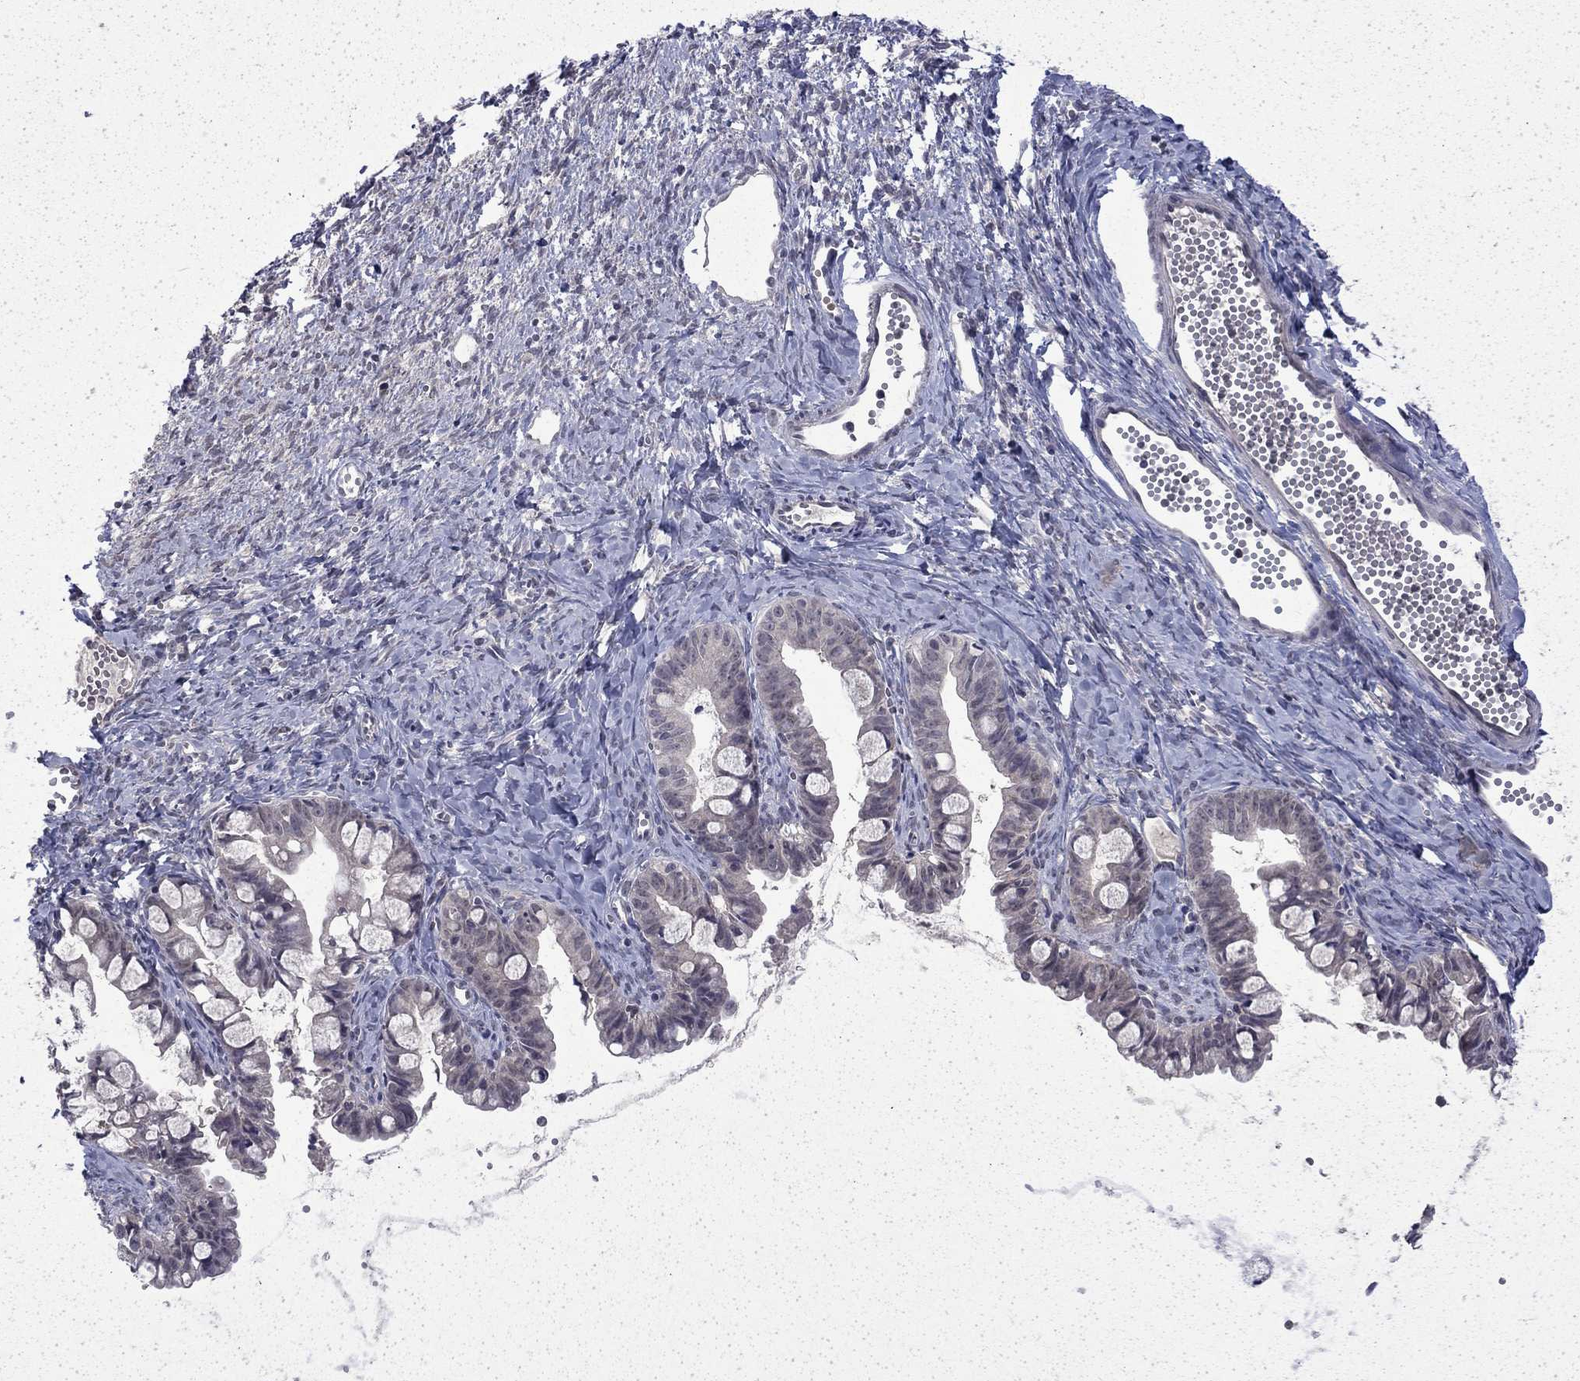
{"staining": {"intensity": "negative", "quantity": "none", "location": "none"}, "tissue": "ovarian cancer", "cell_type": "Tumor cells", "image_type": "cancer", "snomed": [{"axis": "morphology", "description": "Cystadenocarcinoma, mucinous, NOS"}, {"axis": "topography", "description": "Ovary"}], "caption": "Immunohistochemistry (IHC) histopathology image of human ovarian cancer (mucinous cystadenocarcinoma) stained for a protein (brown), which exhibits no staining in tumor cells.", "gene": "CHAT", "patient": {"sex": "female", "age": 63}}